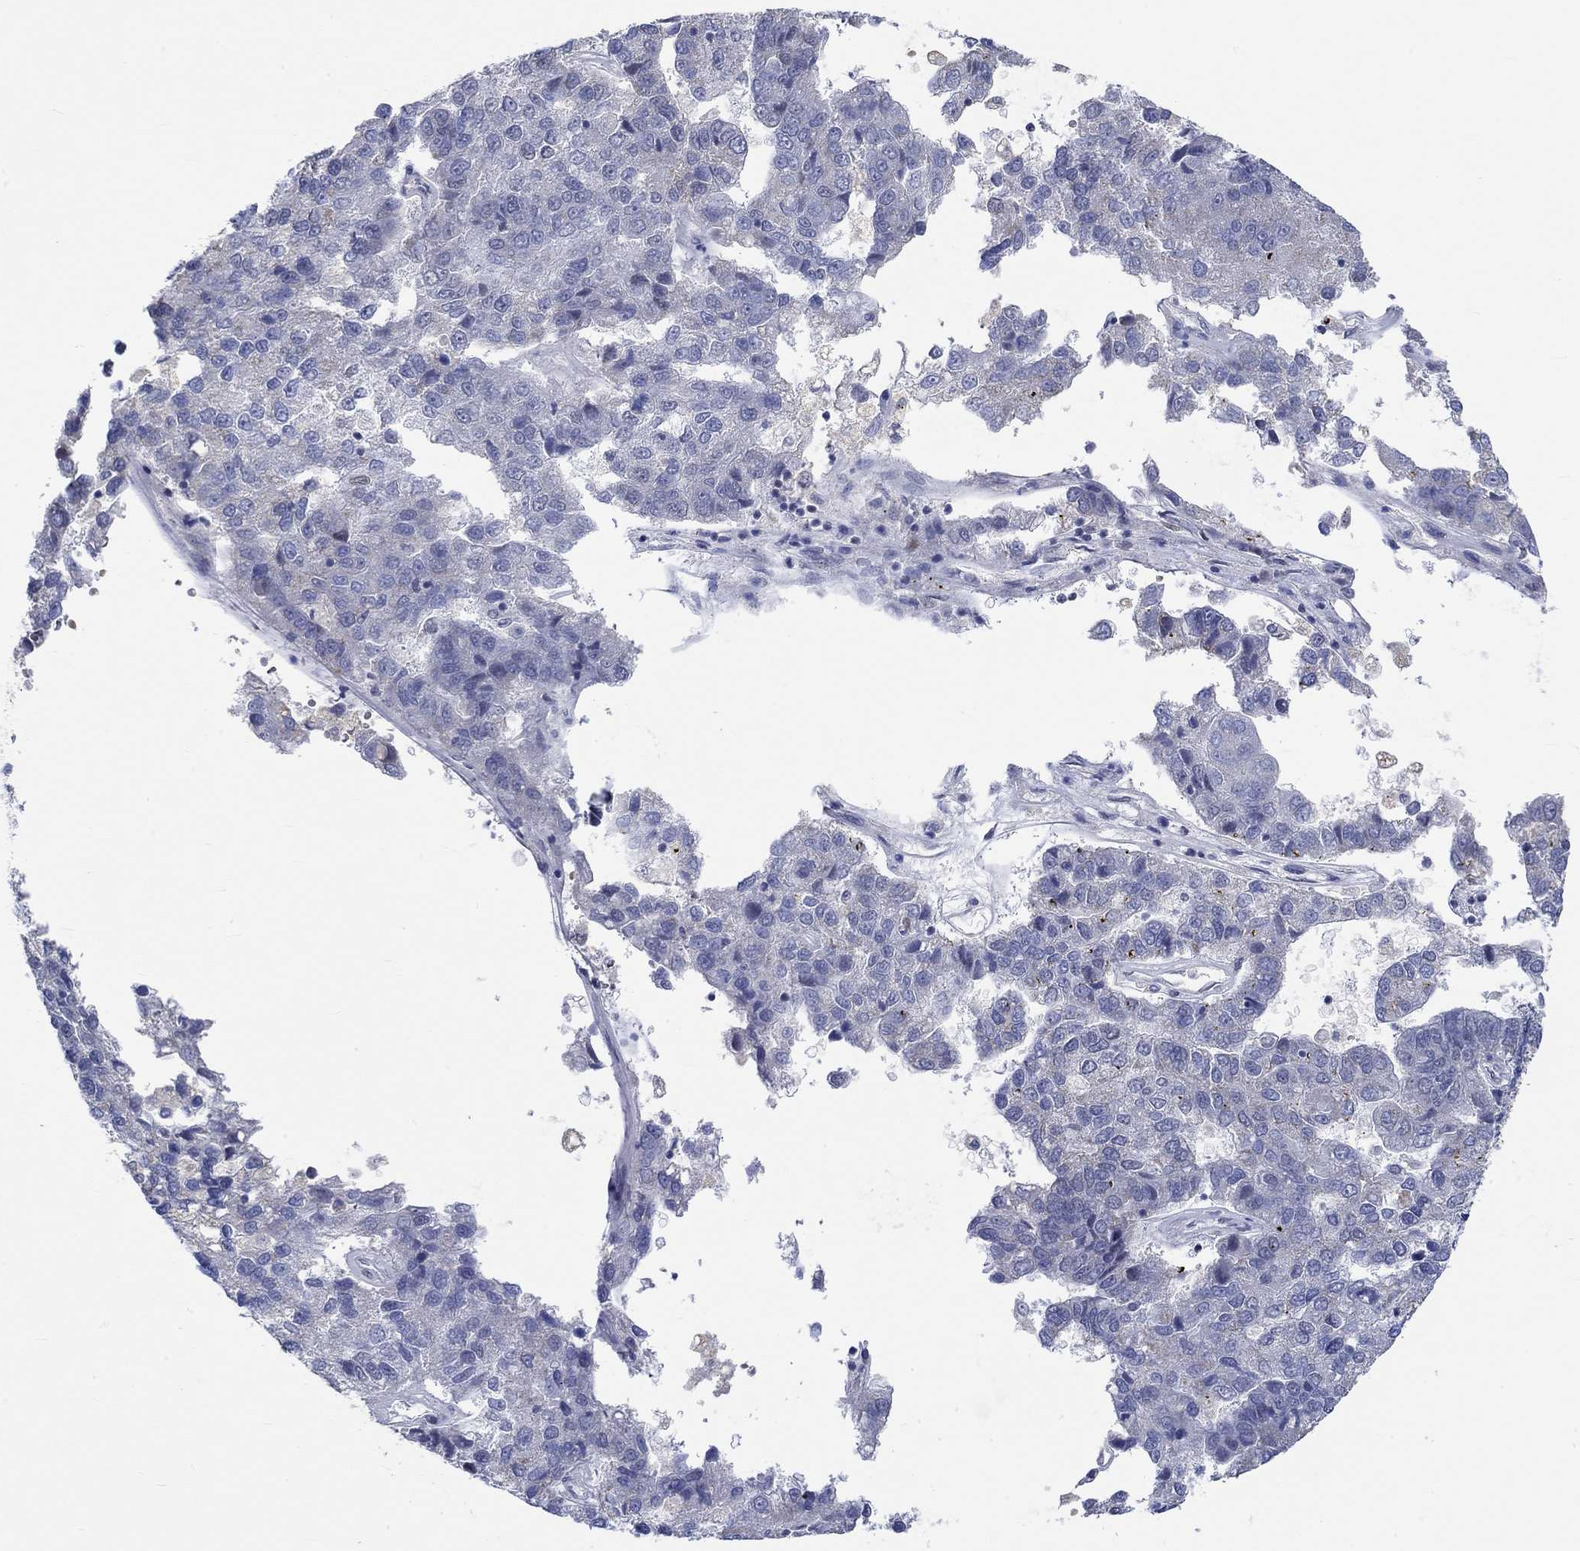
{"staining": {"intensity": "weak", "quantity": "<25%", "location": "cytoplasmic/membranous"}, "tissue": "pancreatic cancer", "cell_type": "Tumor cells", "image_type": "cancer", "snomed": [{"axis": "morphology", "description": "Adenocarcinoma, NOS"}, {"axis": "topography", "description": "Pancreas"}], "caption": "This is a image of immunohistochemistry (IHC) staining of pancreatic cancer, which shows no positivity in tumor cells.", "gene": "WASF1", "patient": {"sex": "female", "age": 61}}